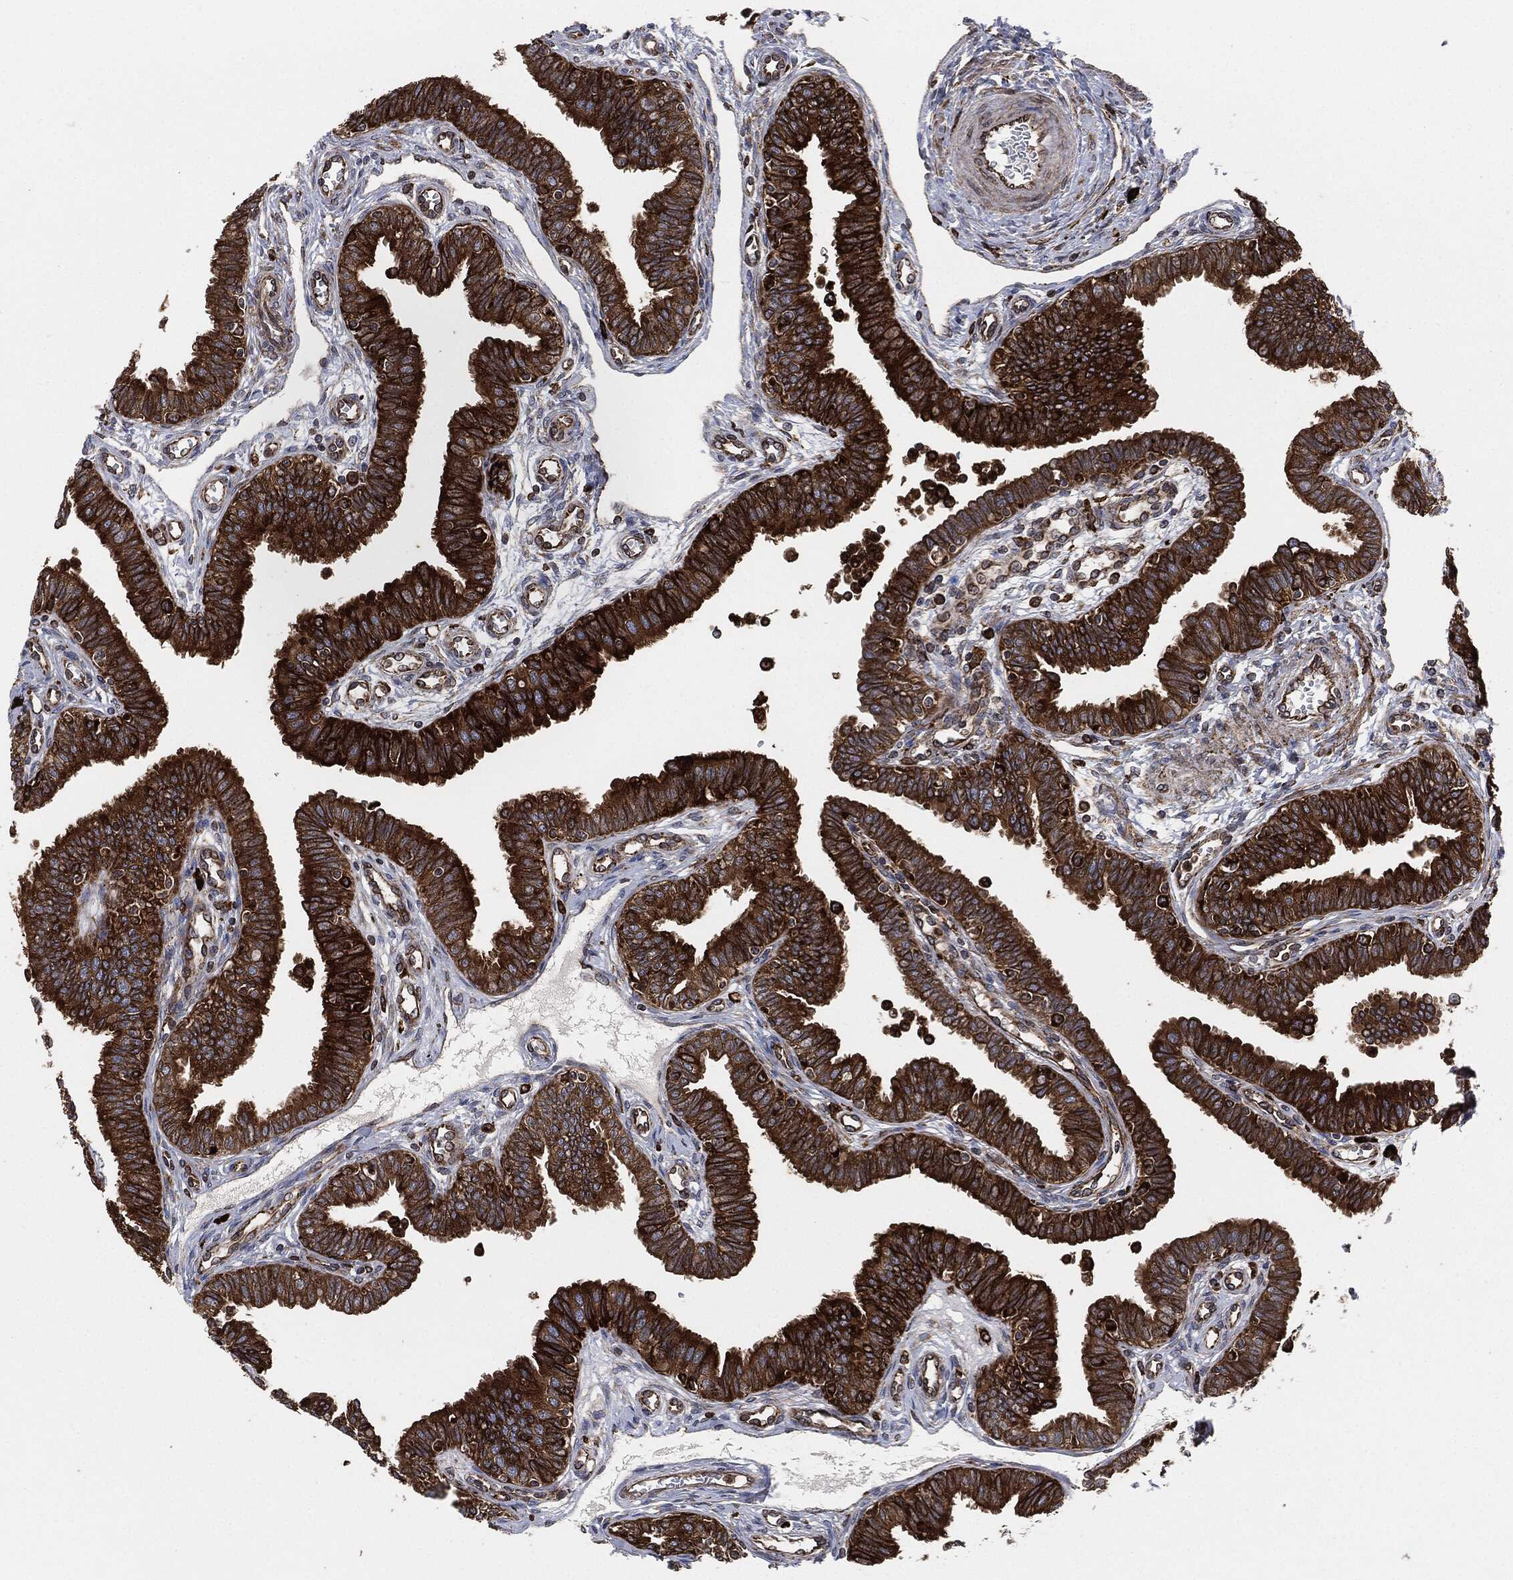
{"staining": {"intensity": "strong", "quantity": ">75%", "location": "cytoplasmic/membranous"}, "tissue": "fallopian tube", "cell_type": "Glandular cells", "image_type": "normal", "snomed": [{"axis": "morphology", "description": "Normal tissue, NOS"}, {"axis": "topography", "description": "Fallopian tube"}], "caption": "This image shows unremarkable fallopian tube stained with immunohistochemistry to label a protein in brown. The cytoplasmic/membranous of glandular cells show strong positivity for the protein. Nuclei are counter-stained blue.", "gene": "CALR", "patient": {"sex": "female", "age": 36}}